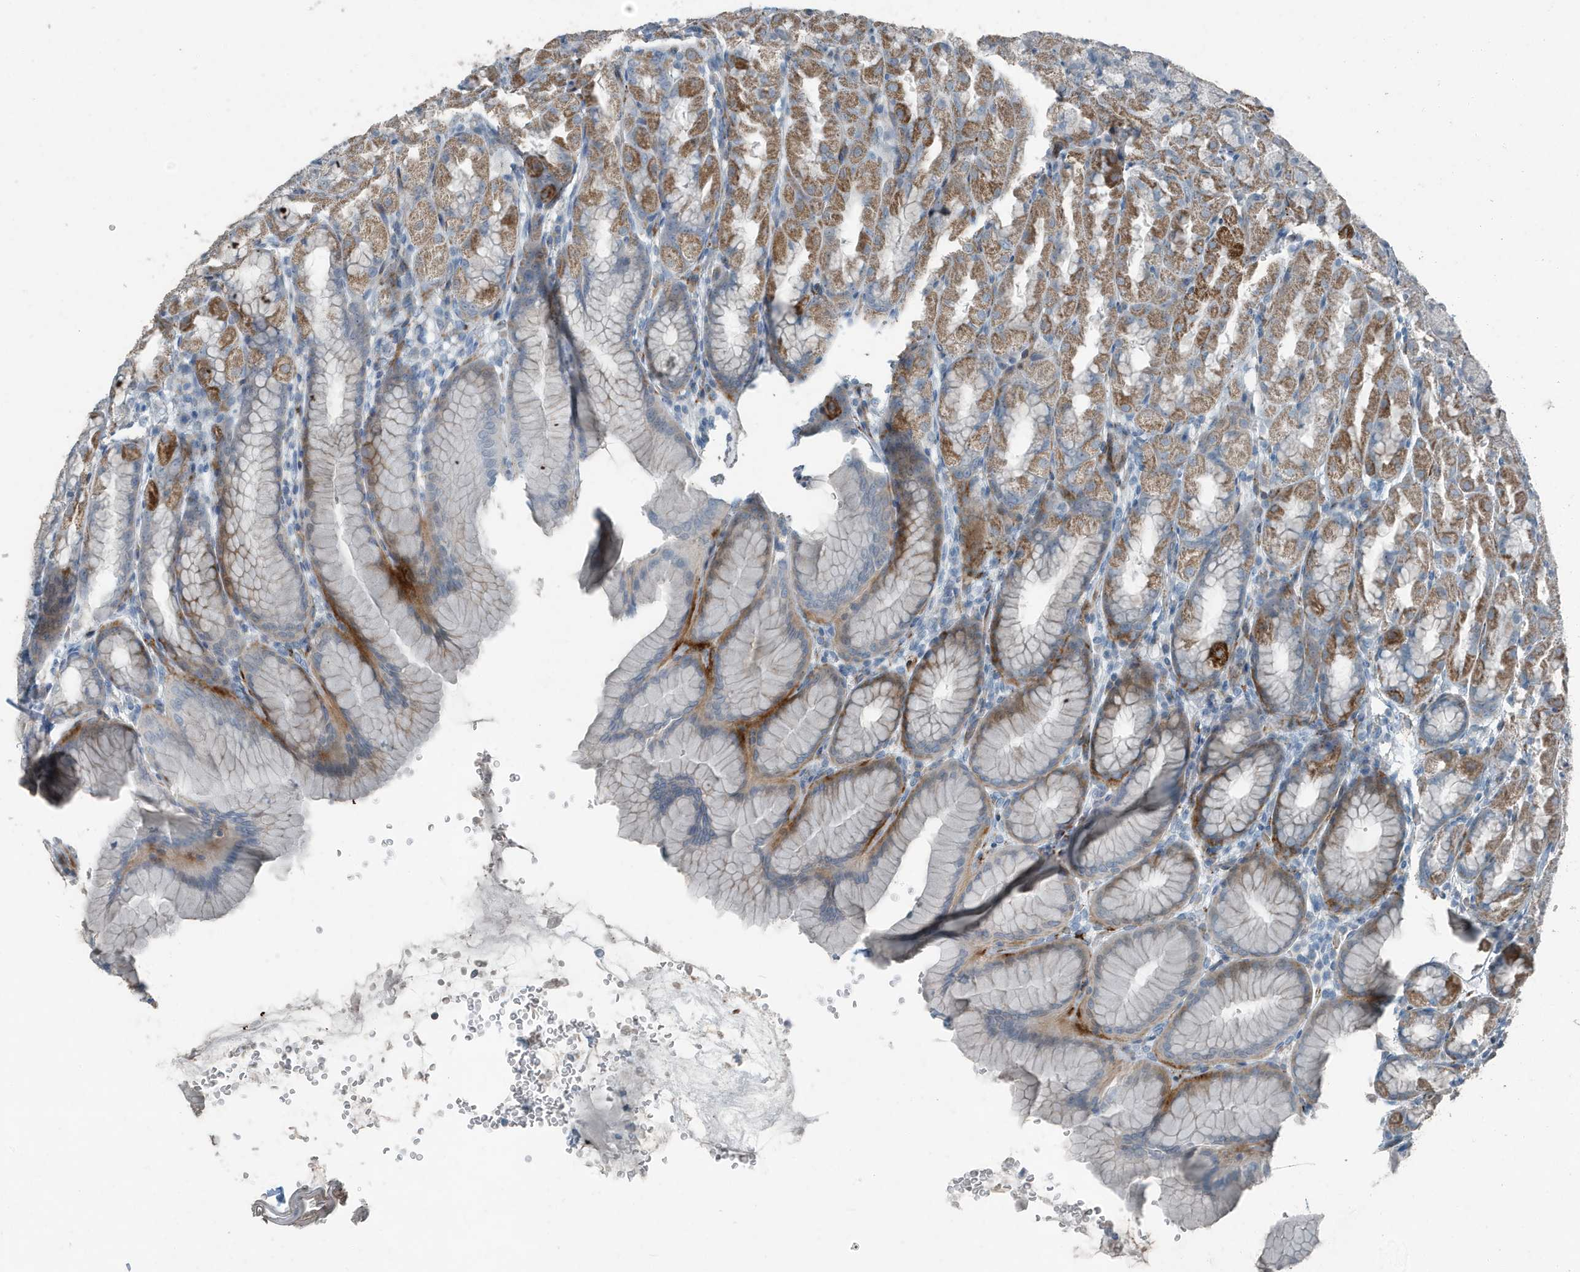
{"staining": {"intensity": "moderate", "quantity": "25%-75%", "location": "cytoplasmic/membranous"}, "tissue": "stomach", "cell_type": "Glandular cells", "image_type": "normal", "snomed": [{"axis": "morphology", "description": "Normal tissue, NOS"}, {"axis": "topography", "description": "Stomach"}], "caption": "A photomicrograph of stomach stained for a protein reveals moderate cytoplasmic/membranous brown staining in glandular cells. Nuclei are stained in blue.", "gene": "FAM162A", "patient": {"sex": "male", "age": 42}}